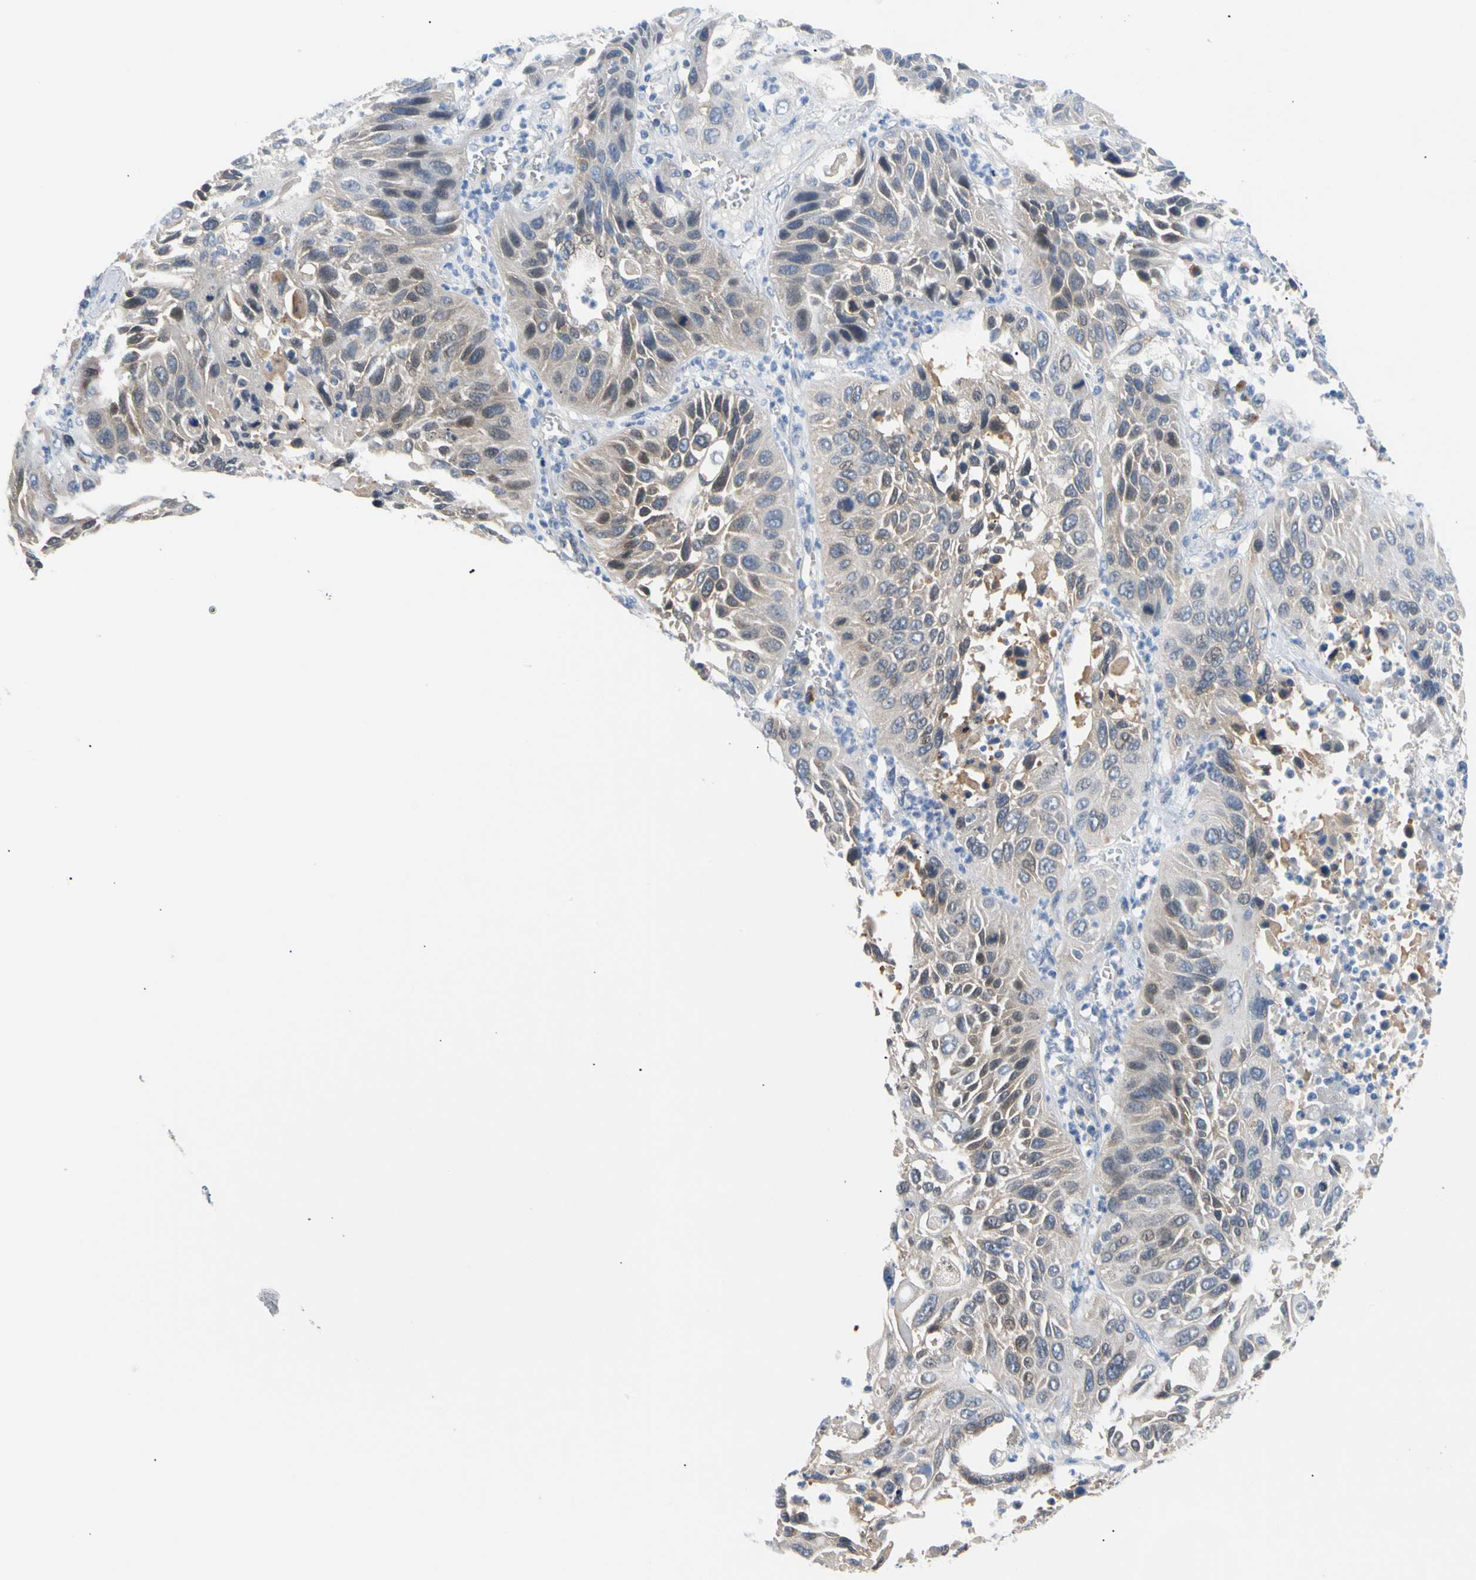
{"staining": {"intensity": "weak", "quantity": "25%-75%", "location": "cytoplasmic/membranous"}, "tissue": "lung cancer", "cell_type": "Tumor cells", "image_type": "cancer", "snomed": [{"axis": "morphology", "description": "Squamous cell carcinoma, NOS"}, {"axis": "topography", "description": "Lung"}], "caption": "Human lung cancer stained with a protein marker displays weak staining in tumor cells.", "gene": "SEC23B", "patient": {"sex": "female", "age": 76}}